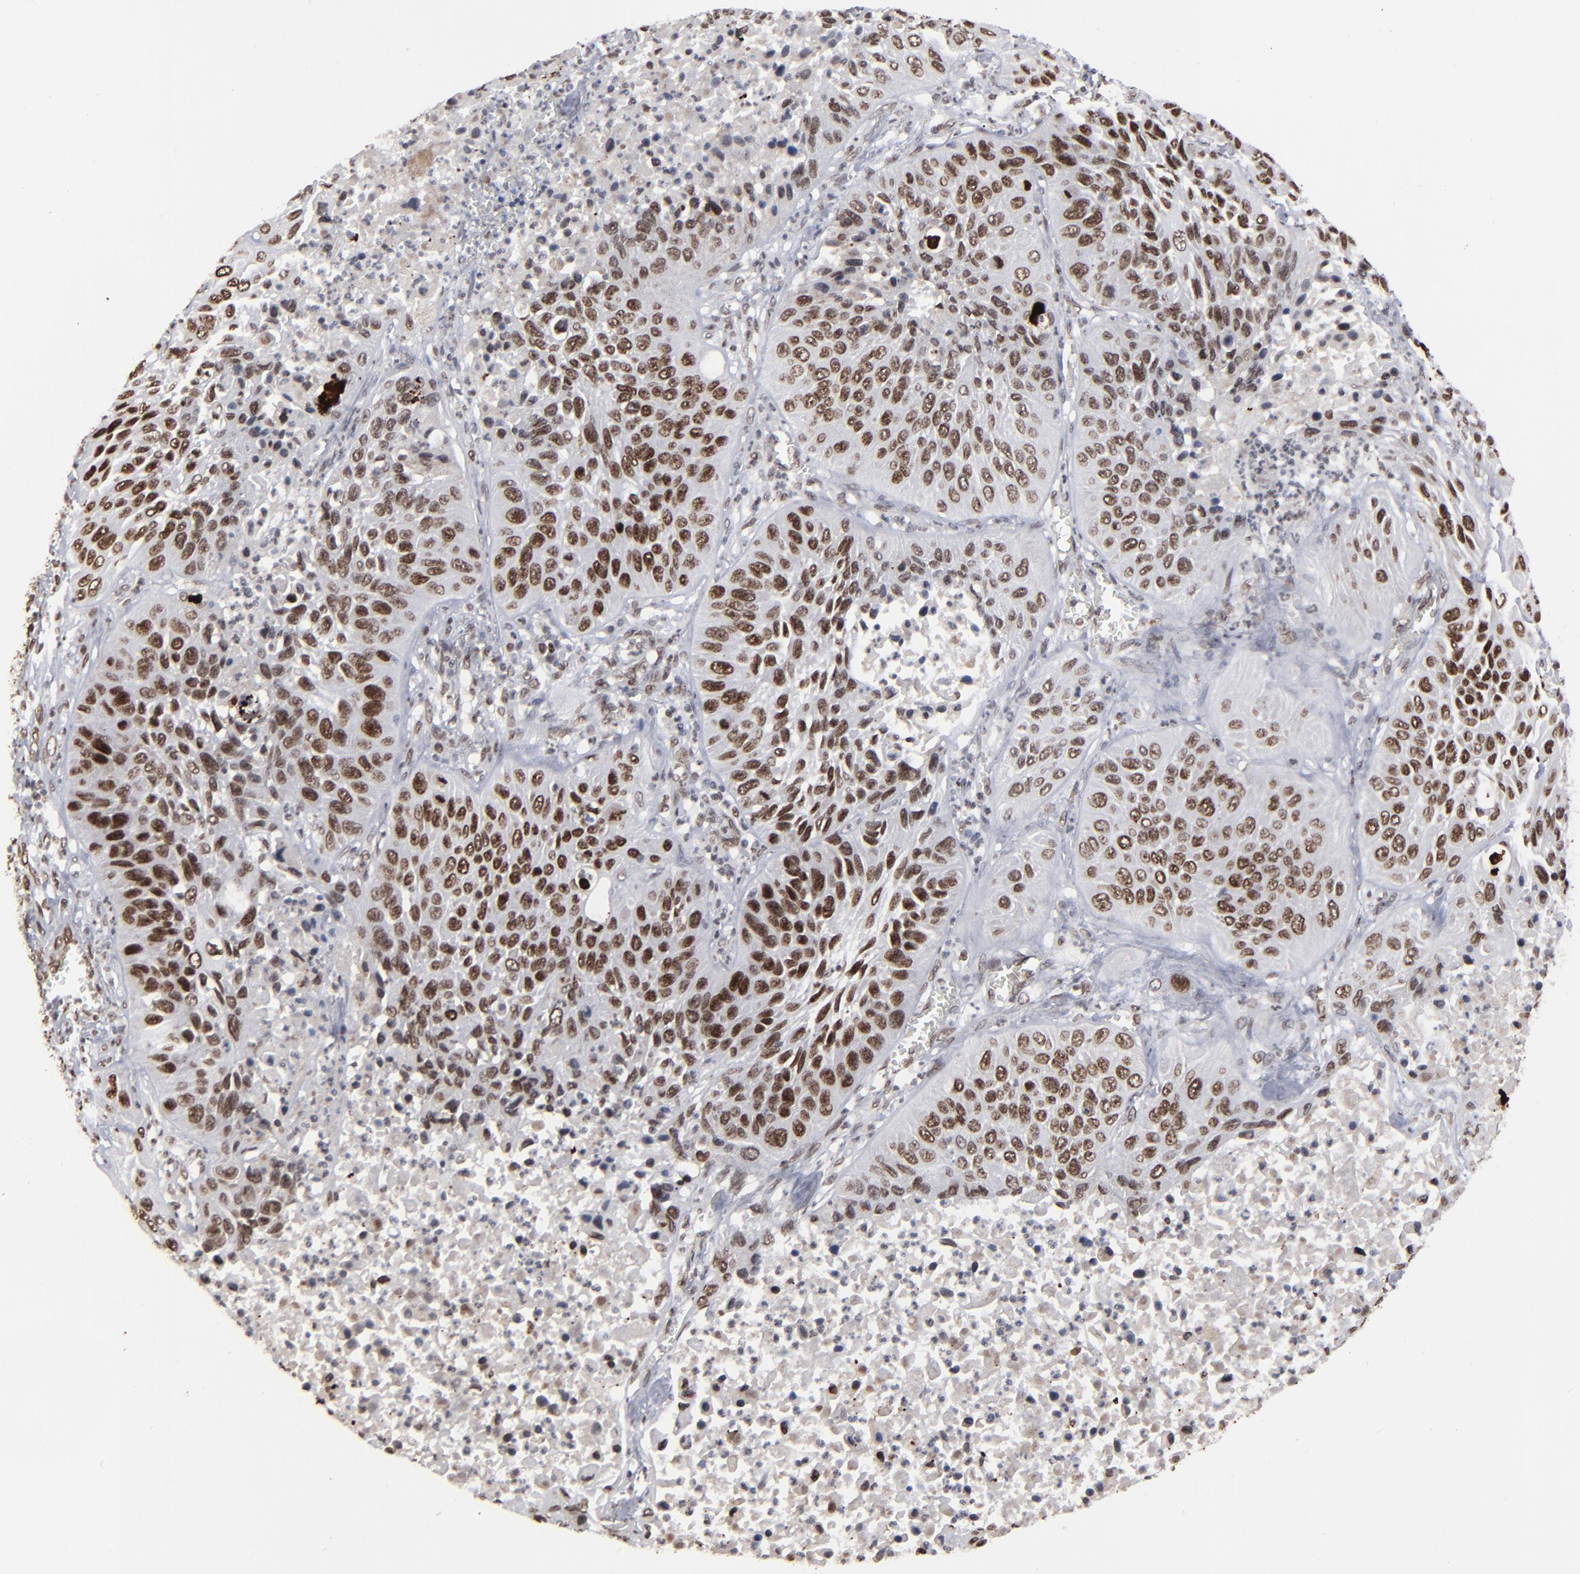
{"staining": {"intensity": "strong", "quantity": ">75%", "location": "nuclear"}, "tissue": "lung cancer", "cell_type": "Tumor cells", "image_type": "cancer", "snomed": [{"axis": "morphology", "description": "Squamous cell carcinoma, NOS"}, {"axis": "topography", "description": "Lung"}], "caption": "A brown stain highlights strong nuclear expression of a protein in human lung squamous cell carcinoma tumor cells. (DAB IHC, brown staining for protein, blue staining for nuclei).", "gene": "BAZ1A", "patient": {"sex": "female", "age": 76}}